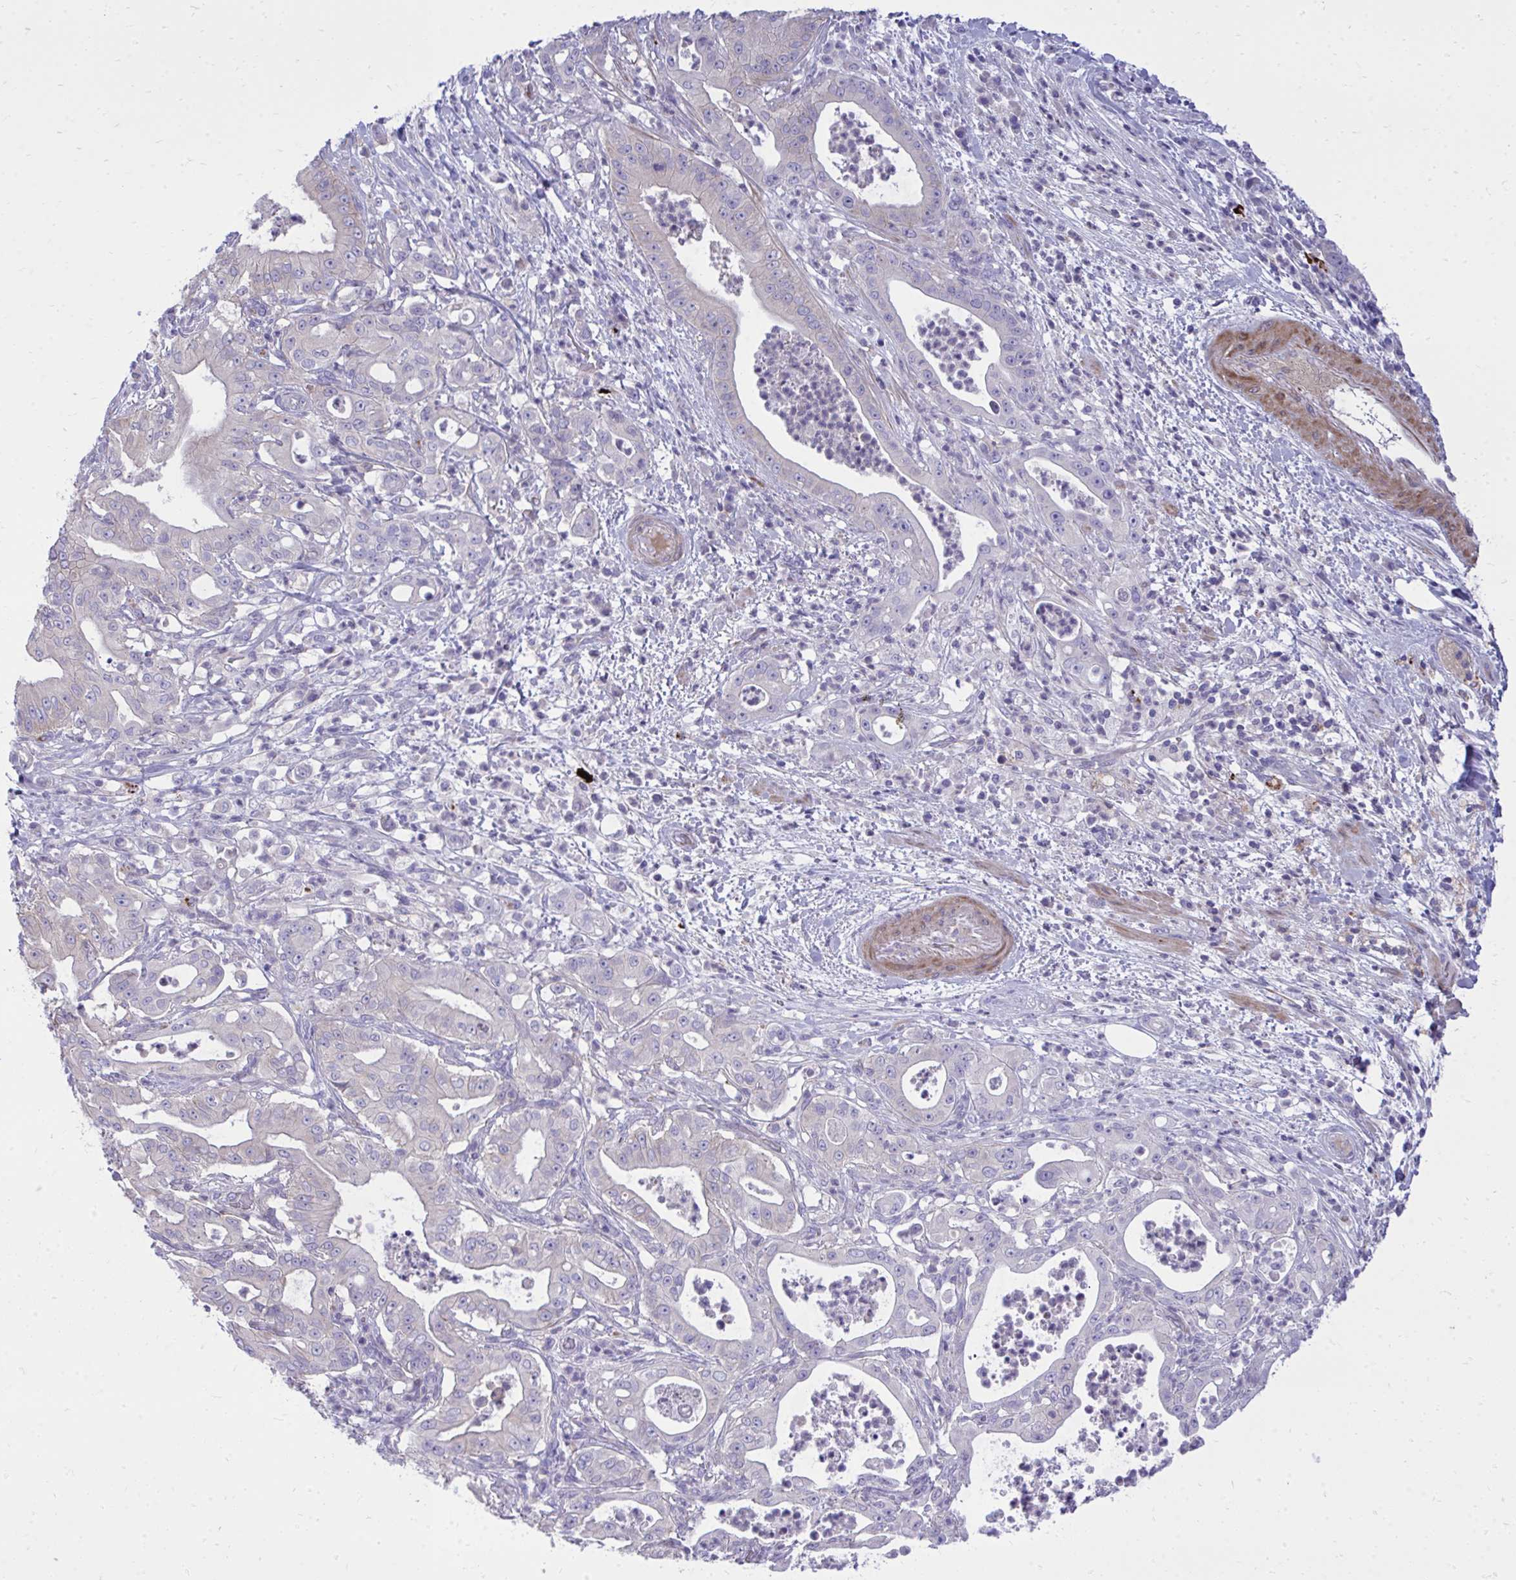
{"staining": {"intensity": "negative", "quantity": "none", "location": "none"}, "tissue": "pancreatic cancer", "cell_type": "Tumor cells", "image_type": "cancer", "snomed": [{"axis": "morphology", "description": "Adenocarcinoma, NOS"}, {"axis": "topography", "description": "Pancreas"}], "caption": "High power microscopy image of an immunohistochemistry (IHC) histopathology image of pancreatic cancer (adenocarcinoma), revealing no significant expression in tumor cells.", "gene": "TP53I11", "patient": {"sex": "male", "age": 71}}